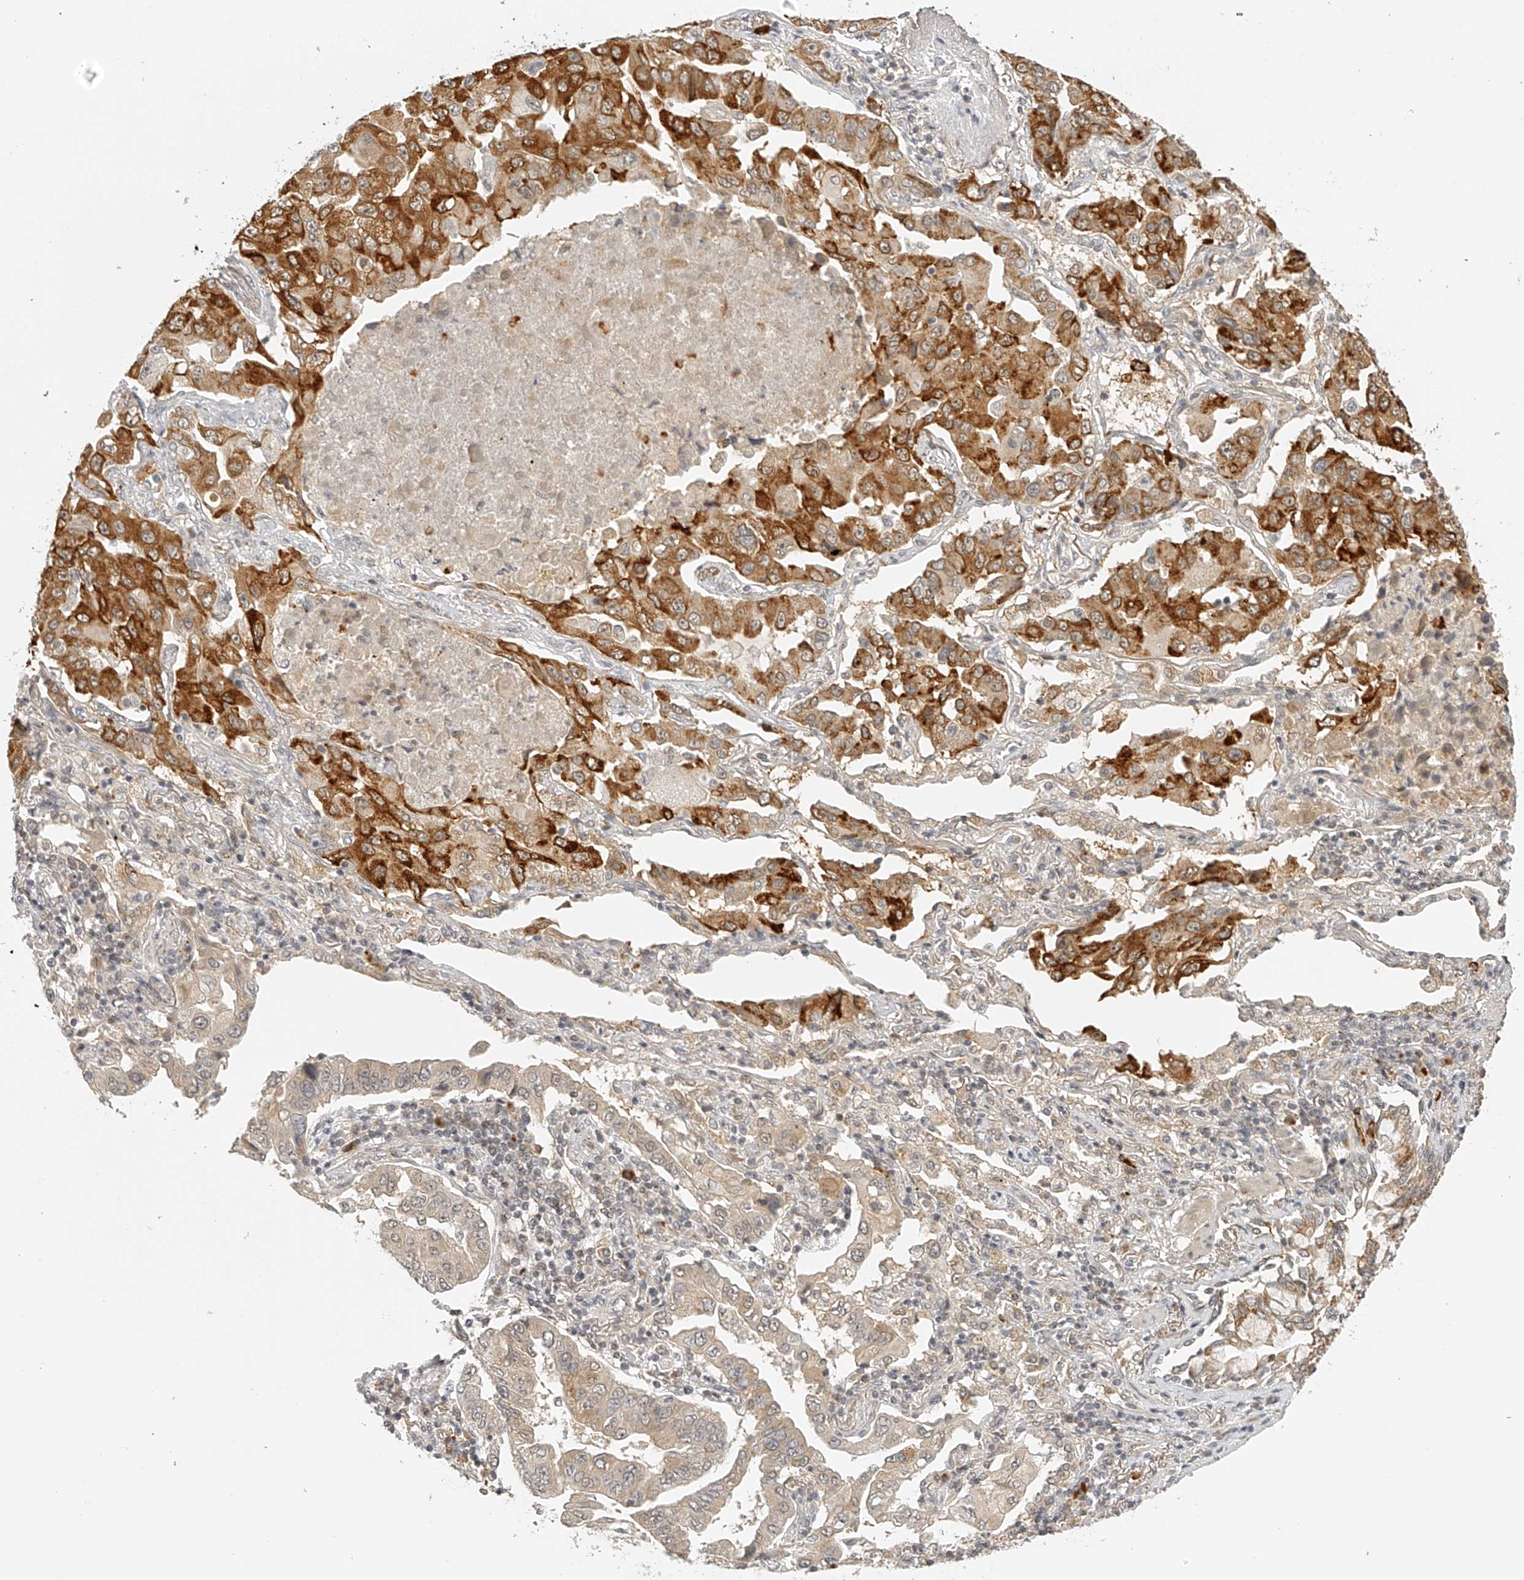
{"staining": {"intensity": "strong", "quantity": ">75%", "location": "cytoplasmic/membranous"}, "tissue": "lung cancer", "cell_type": "Tumor cells", "image_type": "cancer", "snomed": [{"axis": "morphology", "description": "Adenocarcinoma, NOS"}, {"axis": "topography", "description": "Lung"}], "caption": "Strong cytoplasmic/membranous protein staining is identified in about >75% of tumor cells in adenocarcinoma (lung).", "gene": "BCL2L11", "patient": {"sex": "female", "age": 65}}